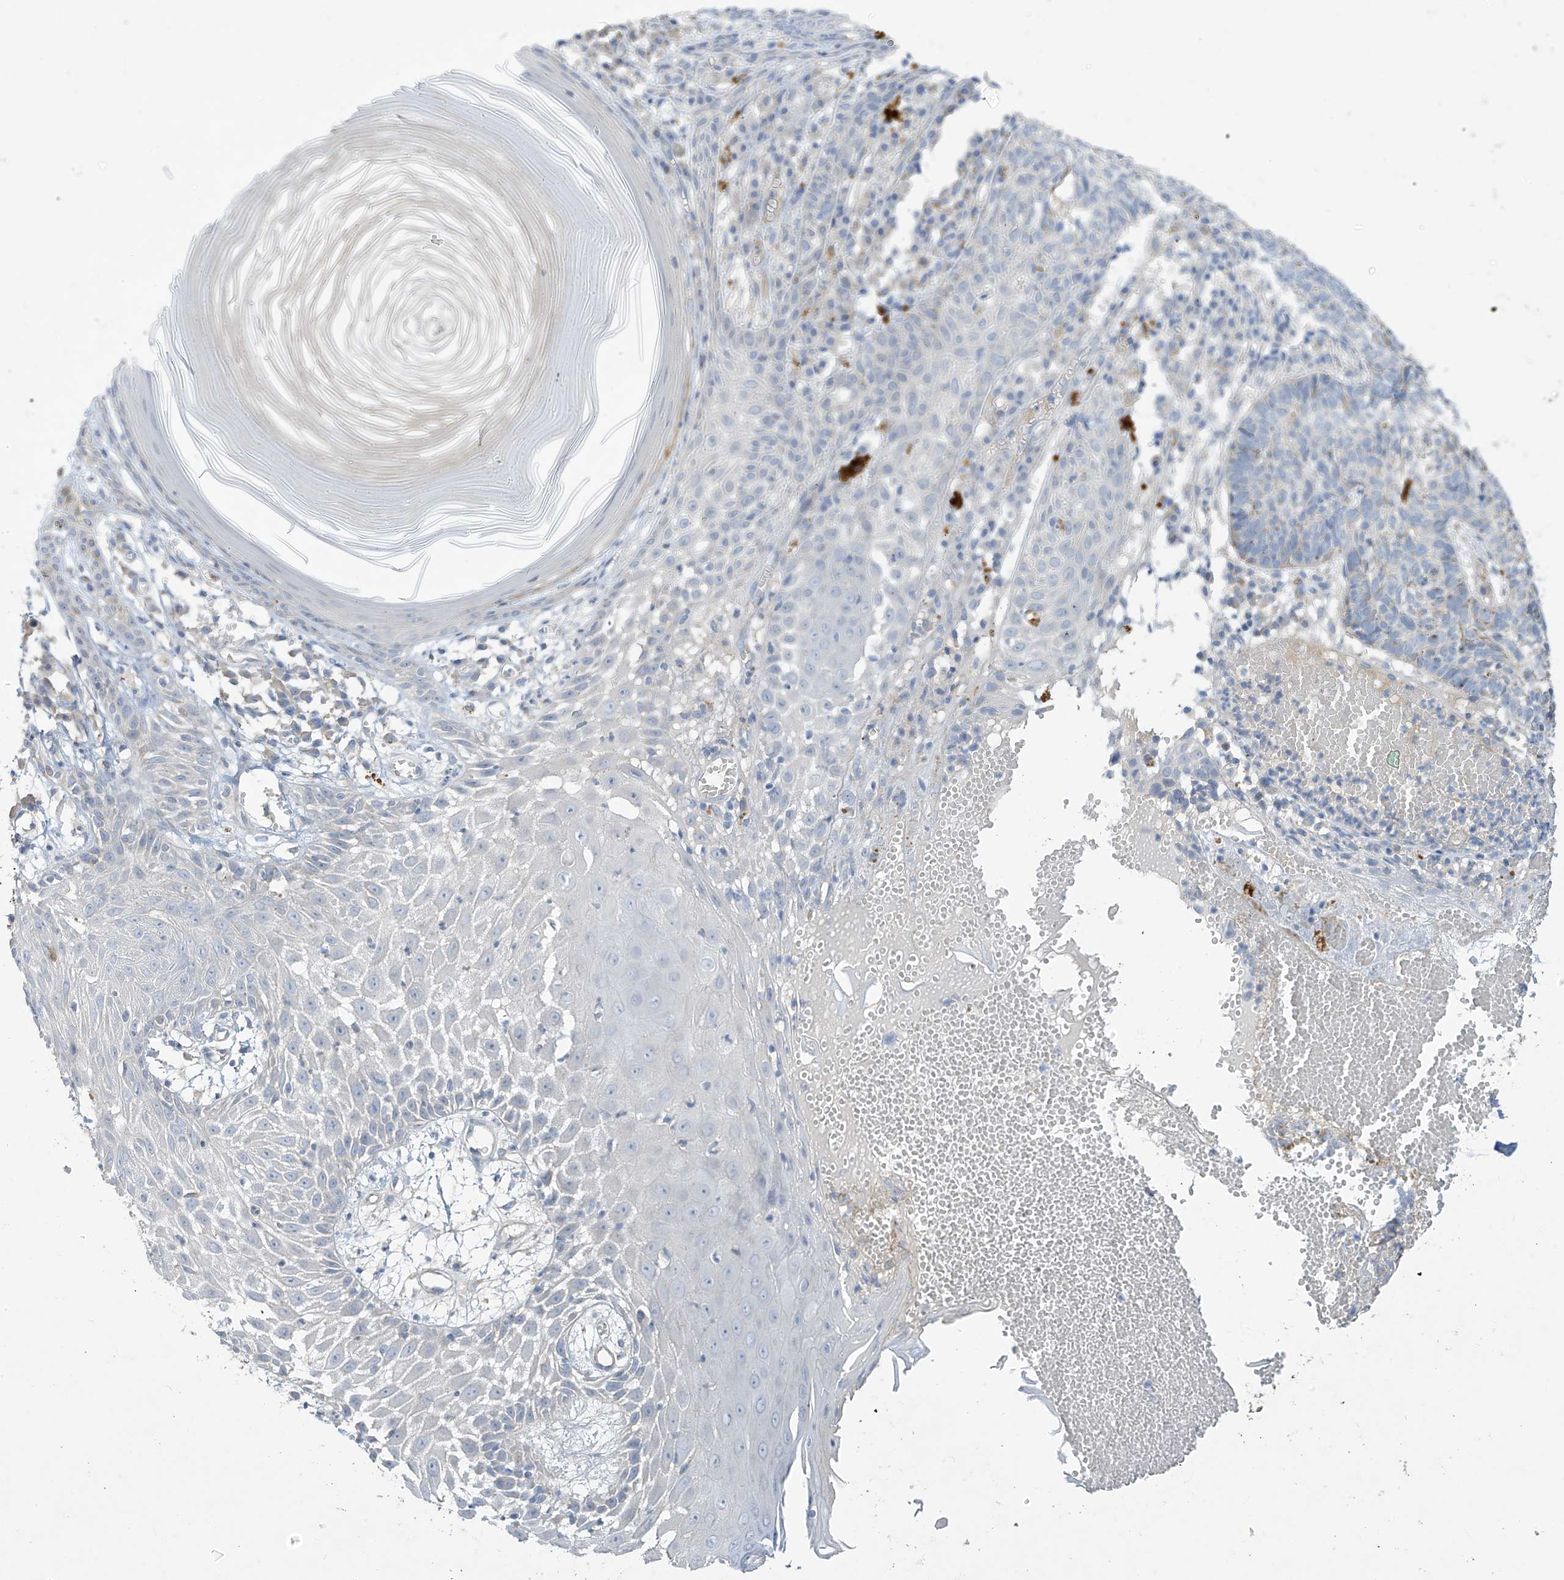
{"staining": {"intensity": "negative", "quantity": "none", "location": "none"}, "tissue": "skin cancer", "cell_type": "Tumor cells", "image_type": "cancer", "snomed": [{"axis": "morphology", "description": "Basal cell carcinoma"}, {"axis": "topography", "description": "Skin"}], "caption": "IHC photomicrograph of basal cell carcinoma (skin) stained for a protein (brown), which exhibits no staining in tumor cells.", "gene": "PRSS12", "patient": {"sex": "male", "age": 85}}